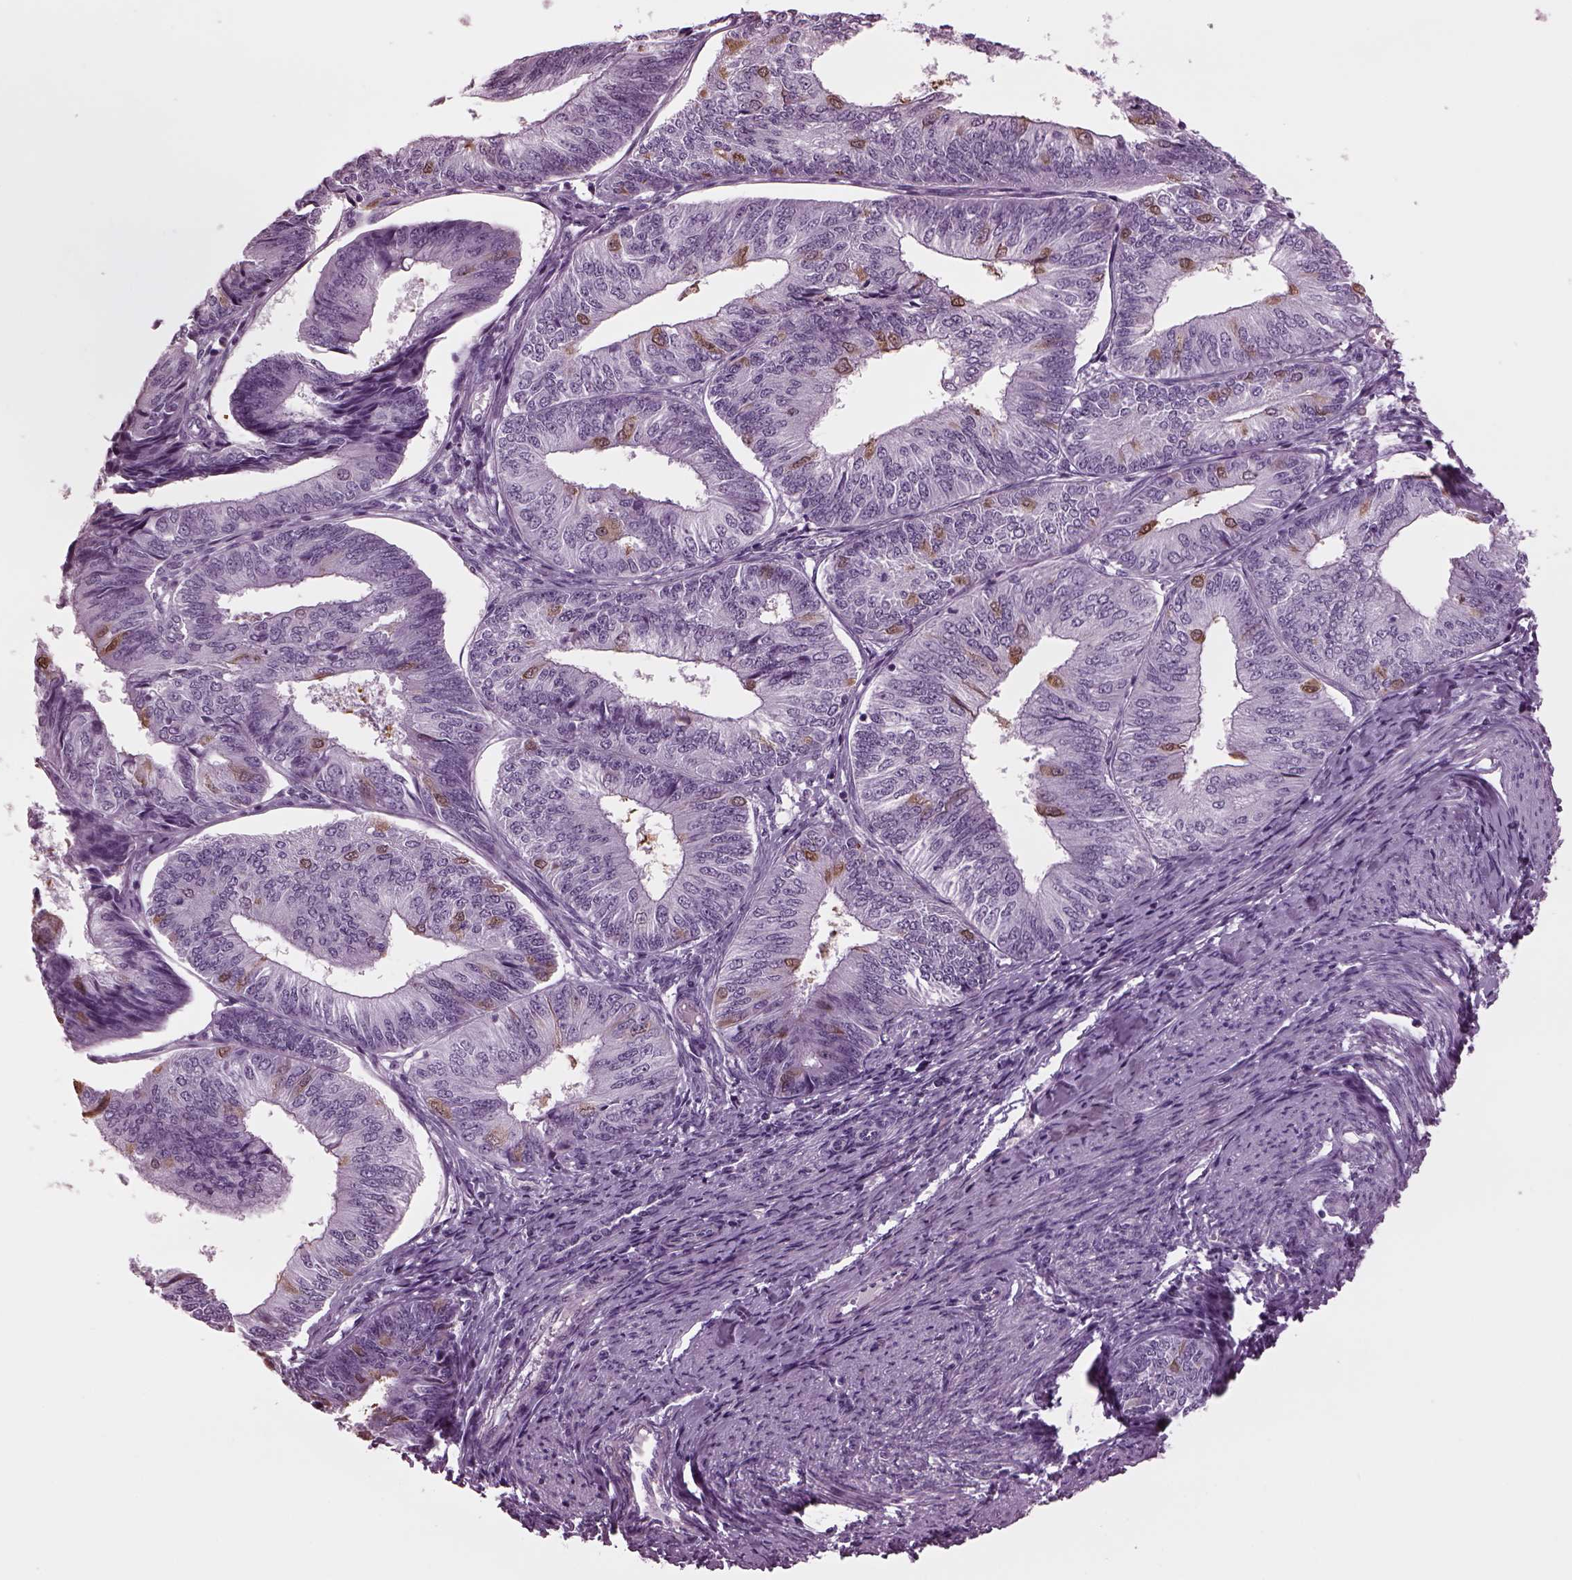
{"staining": {"intensity": "moderate", "quantity": "<25%", "location": "cytoplasmic/membranous,nuclear"}, "tissue": "endometrial cancer", "cell_type": "Tumor cells", "image_type": "cancer", "snomed": [{"axis": "morphology", "description": "Adenocarcinoma, NOS"}, {"axis": "topography", "description": "Endometrium"}], "caption": "This micrograph reveals endometrial cancer (adenocarcinoma) stained with IHC to label a protein in brown. The cytoplasmic/membranous and nuclear of tumor cells show moderate positivity for the protein. Nuclei are counter-stained blue.", "gene": "TPPP2", "patient": {"sex": "female", "age": 58}}